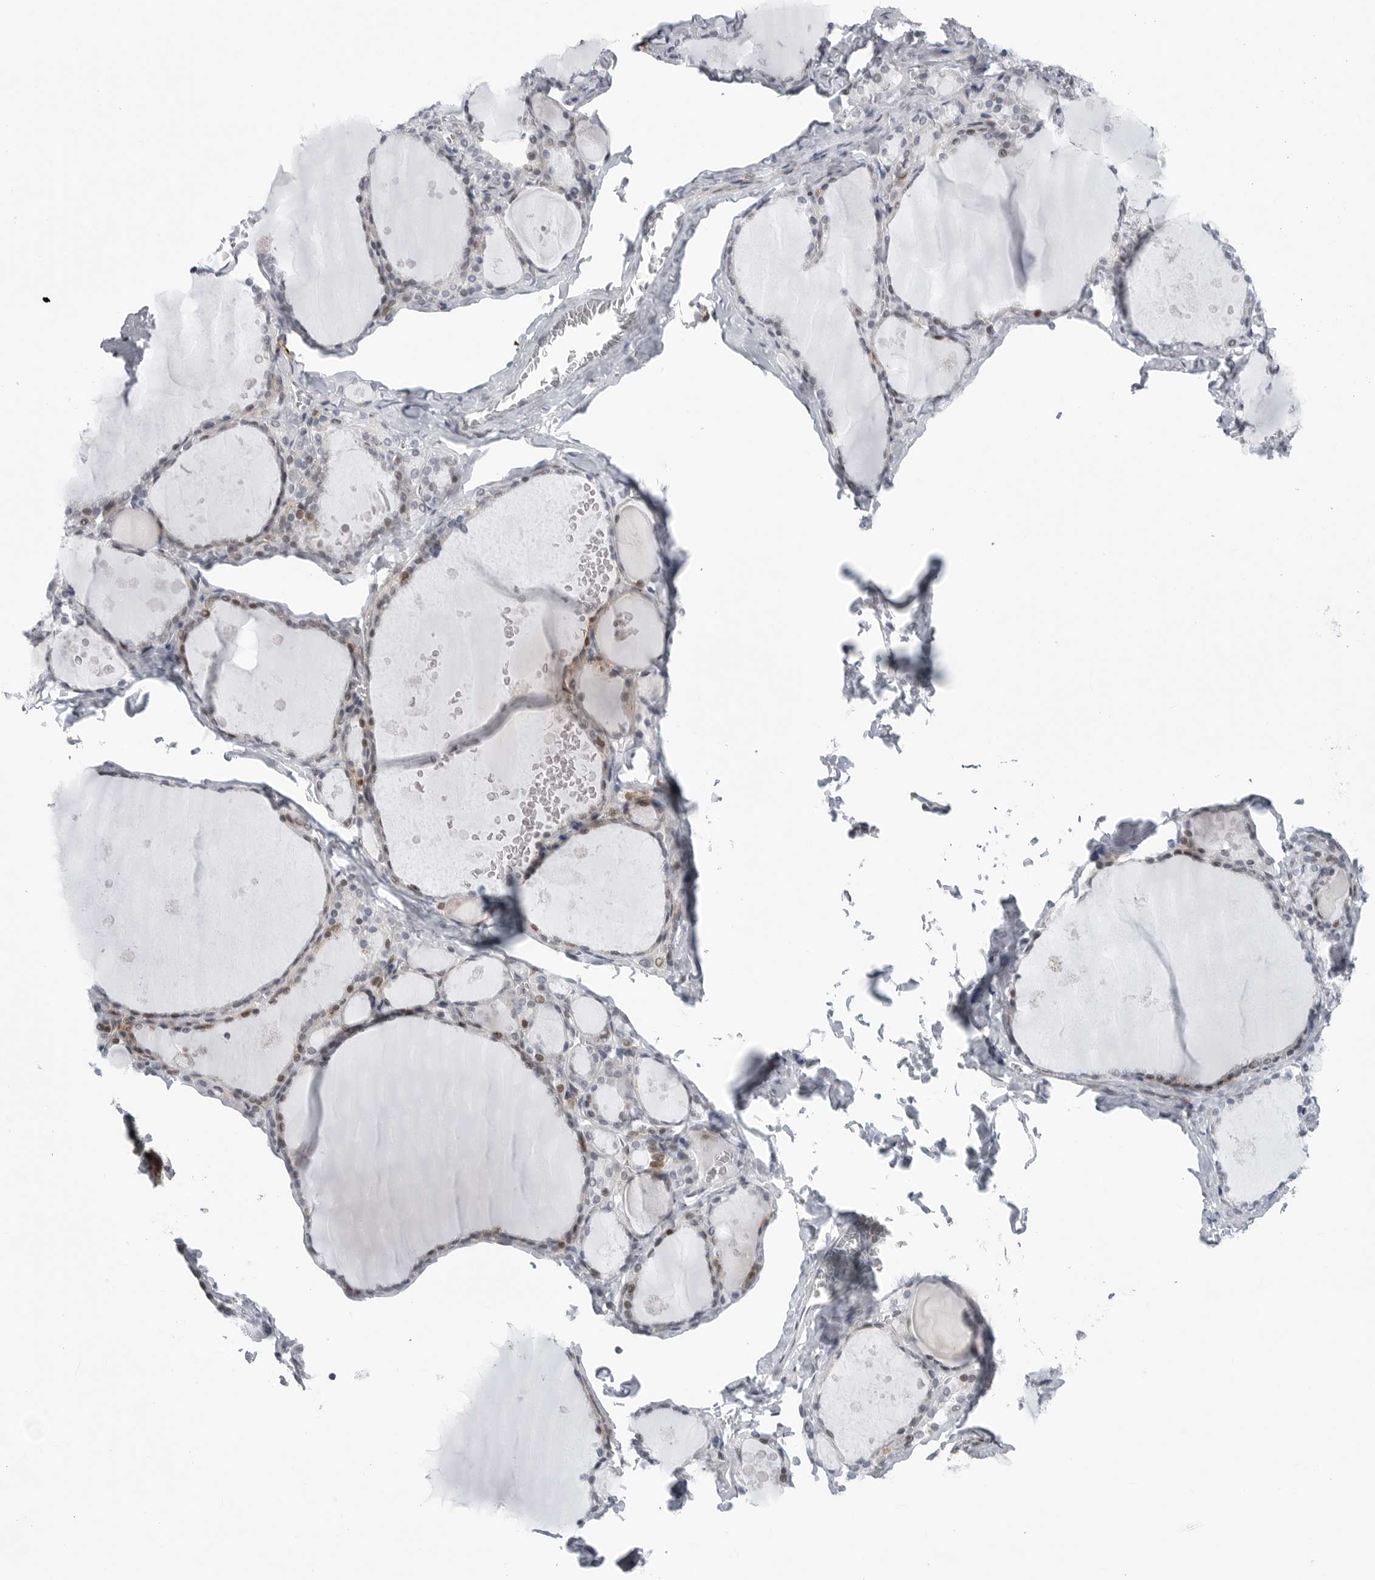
{"staining": {"intensity": "weak", "quantity": "<25%", "location": "nuclear"}, "tissue": "thyroid gland", "cell_type": "Glandular cells", "image_type": "normal", "snomed": [{"axis": "morphology", "description": "Normal tissue, NOS"}, {"axis": "topography", "description": "Thyroid gland"}], "caption": "Immunohistochemistry of normal human thyroid gland demonstrates no staining in glandular cells.", "gene": "FAM135B", "patient": {"sex": "male", "age": 56}}